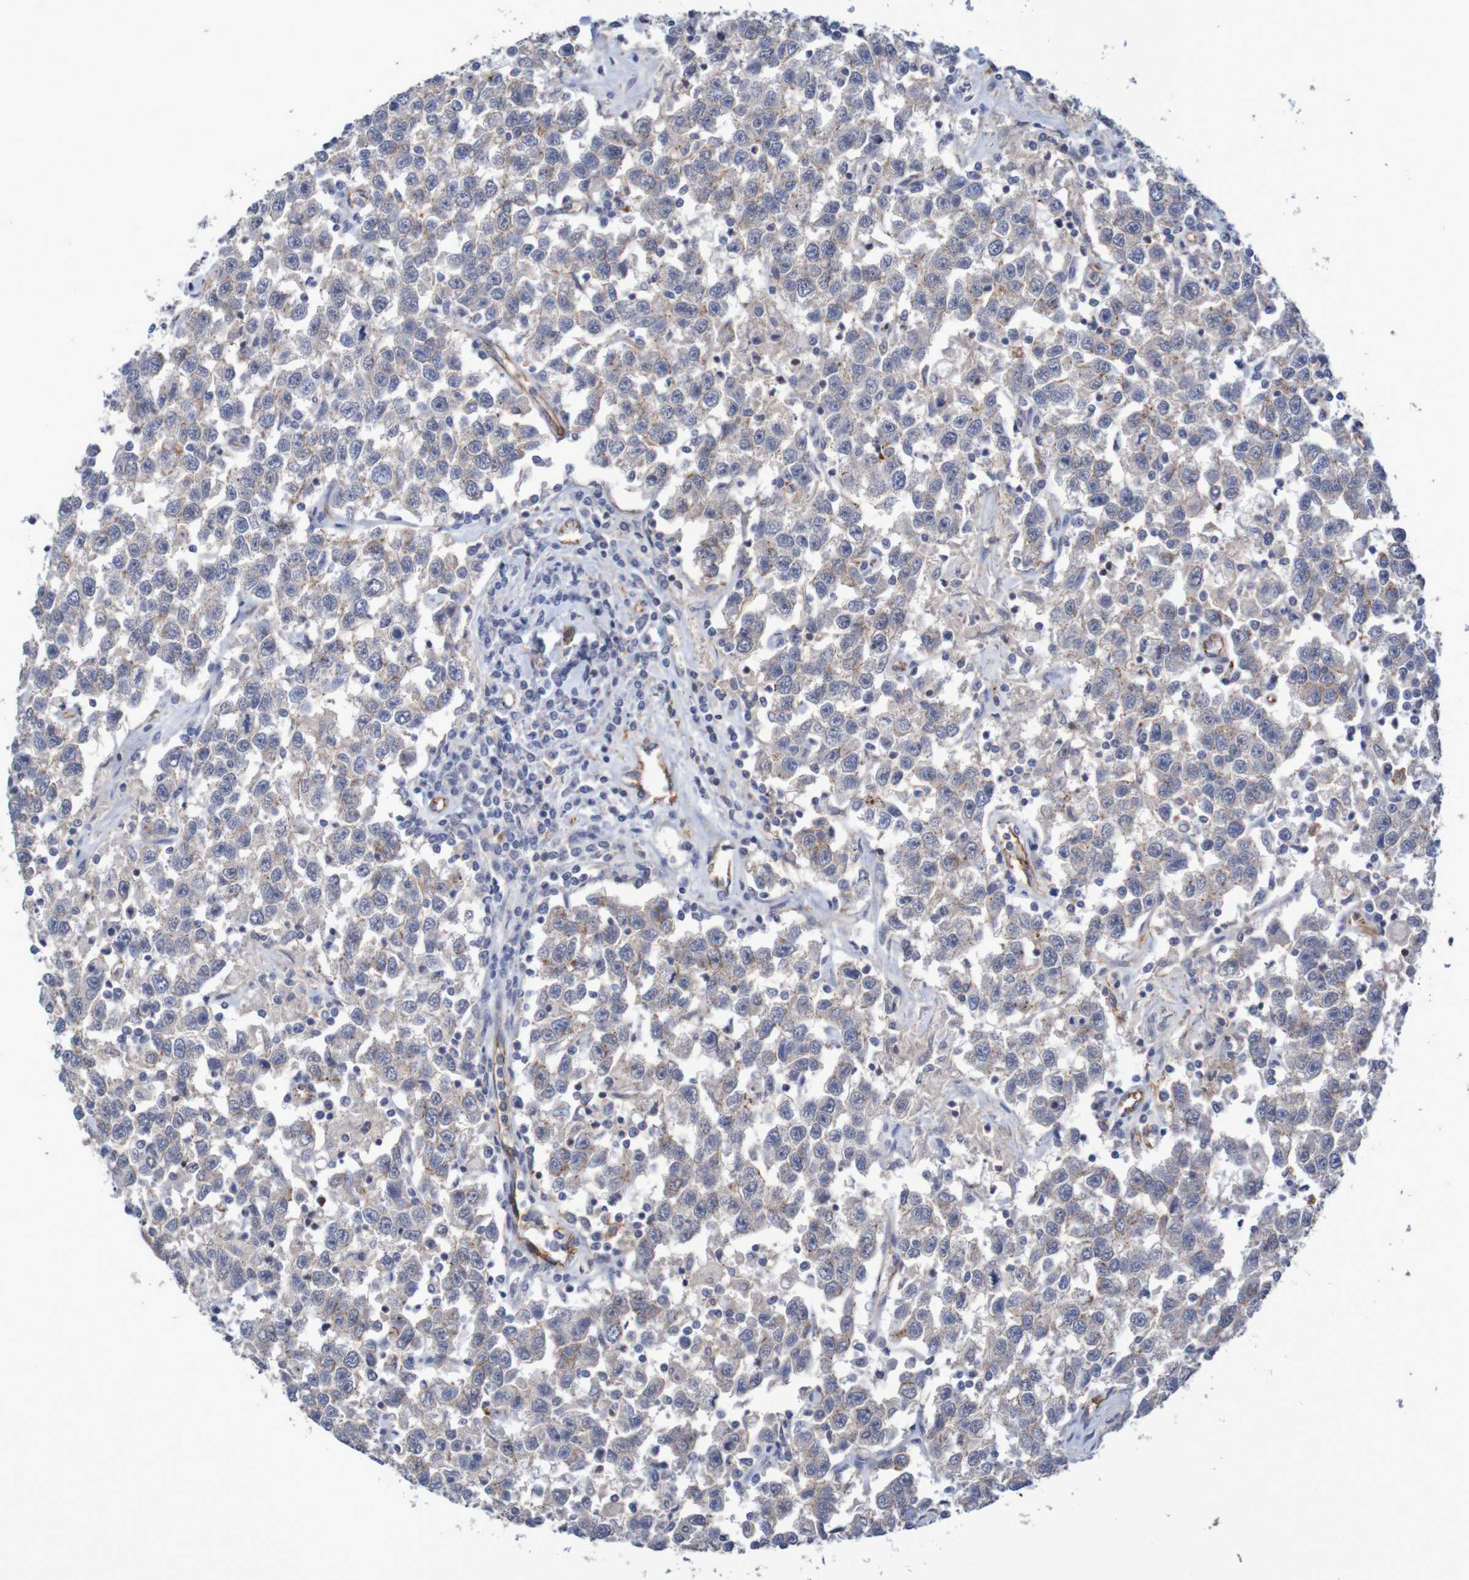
{"staining": {"intensity": "weak", "quantity": "<25%", "location": "cytoplasmic/membranous"}, "tissue": "testis cancer", "cell_type": "Tumor cells", "image_type": "cancer", "snomed": [{"axis": "morphology", "description": "Seminoma, NOS"}, {"axis": "topography", "description": "Testis"}], "caption": "Immunohistochemistry (IHC) of human testis cancer reveals no positivity in tumor cells.", "gene": "NECTIN2", "patient": {"sex": "male", "age": 41}}